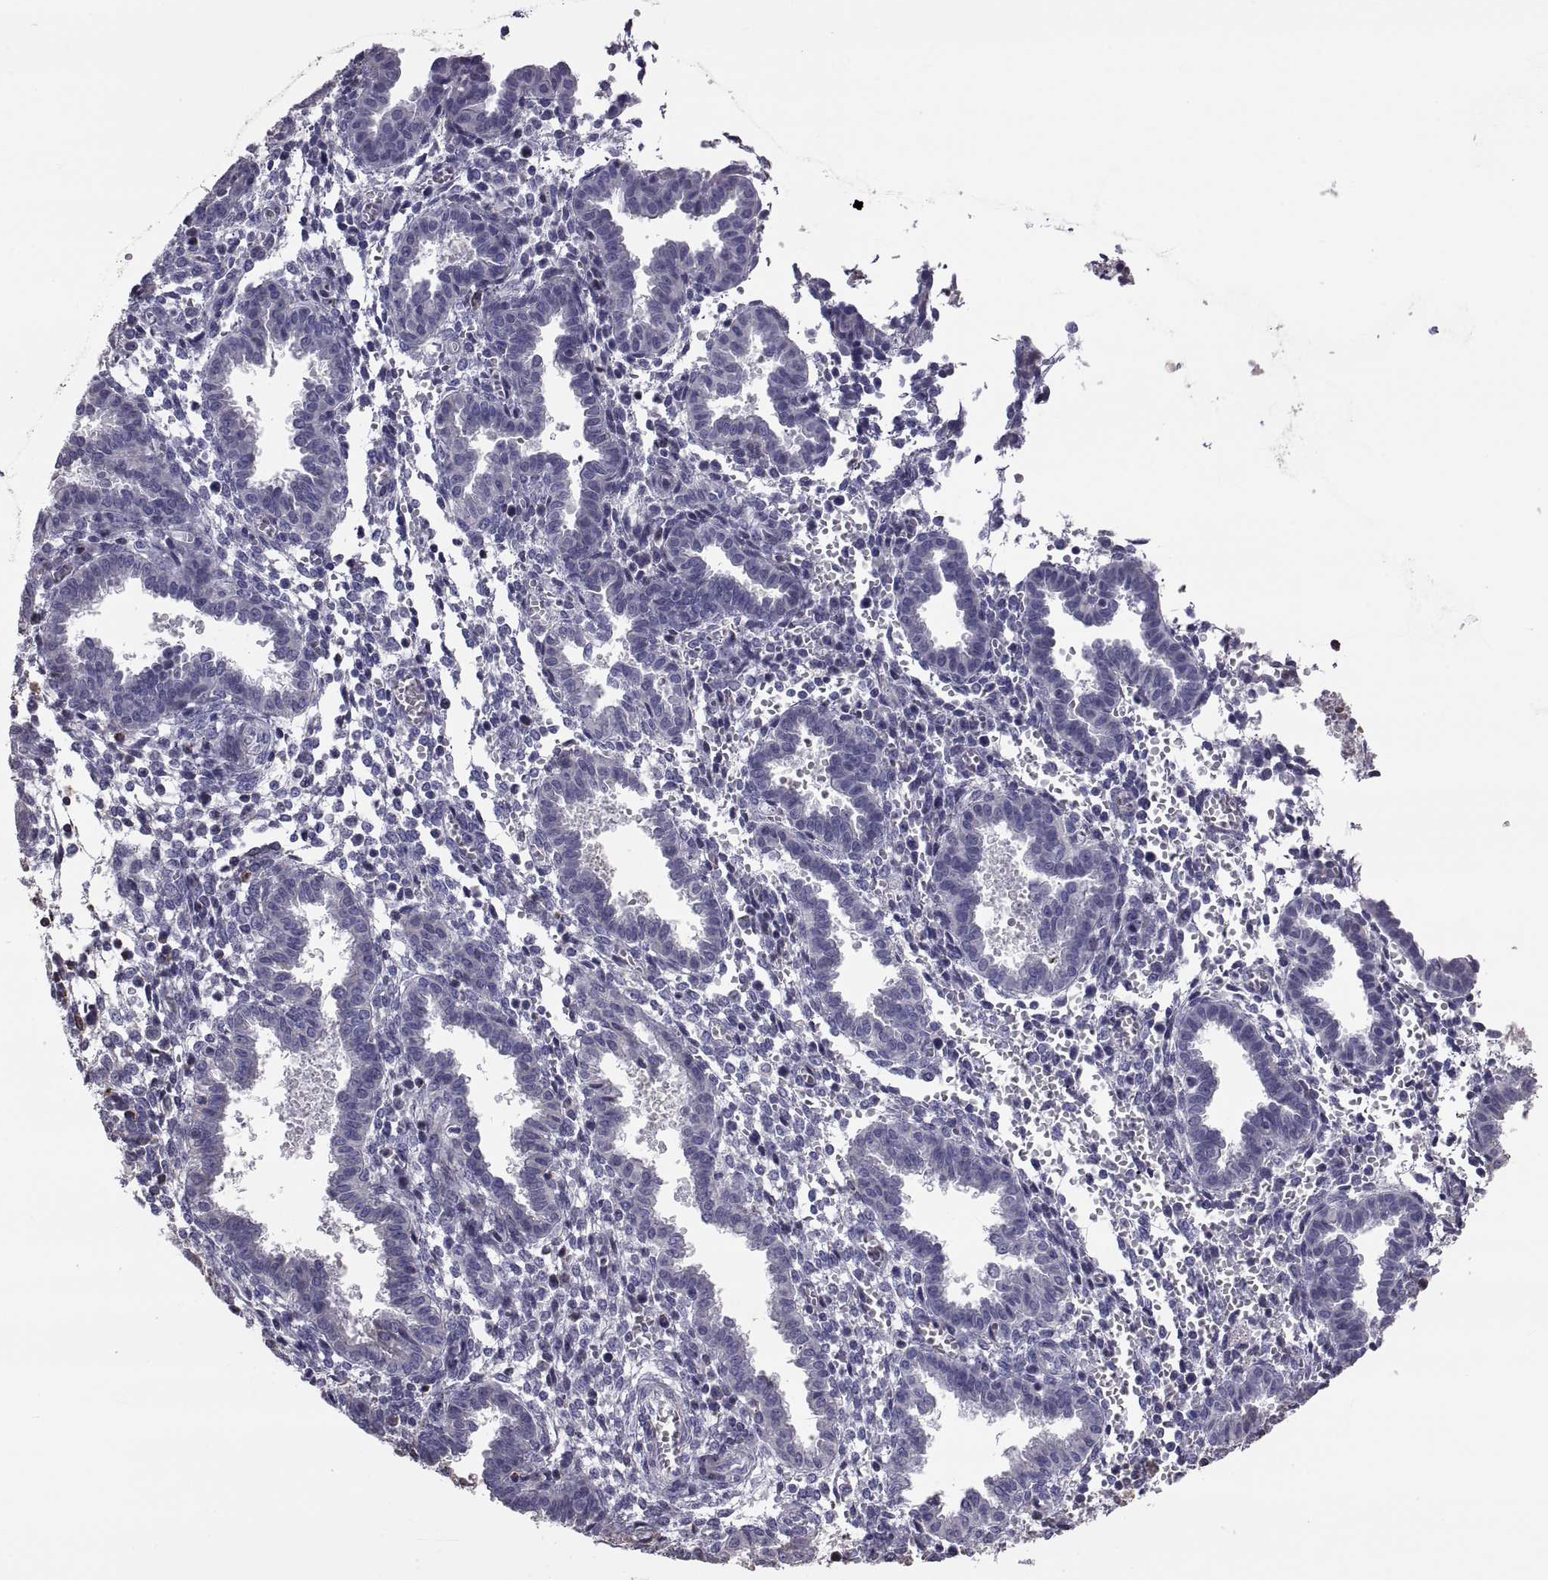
{"staining": {"intensity": "negative", "quantity": "none", "location": "none"}, "tissue": "endometrium", "cell_type": "Cells in endometrial stroma", "image_type": "normal", "snomed": [{"axis": "morphology", "description": "Normal tissue, NOS"}, {"axis": "topography", "description": "Endometrium"}], "caption": "Micrograph shows no significant protein staining in cells in endometrial stroma of unremarkable endometrium. (Brightfield microscopy of DAB immunohistochemistry at high magnification).", "gene": "ANO1", "patient": {"sex": "female", "age": 37}}